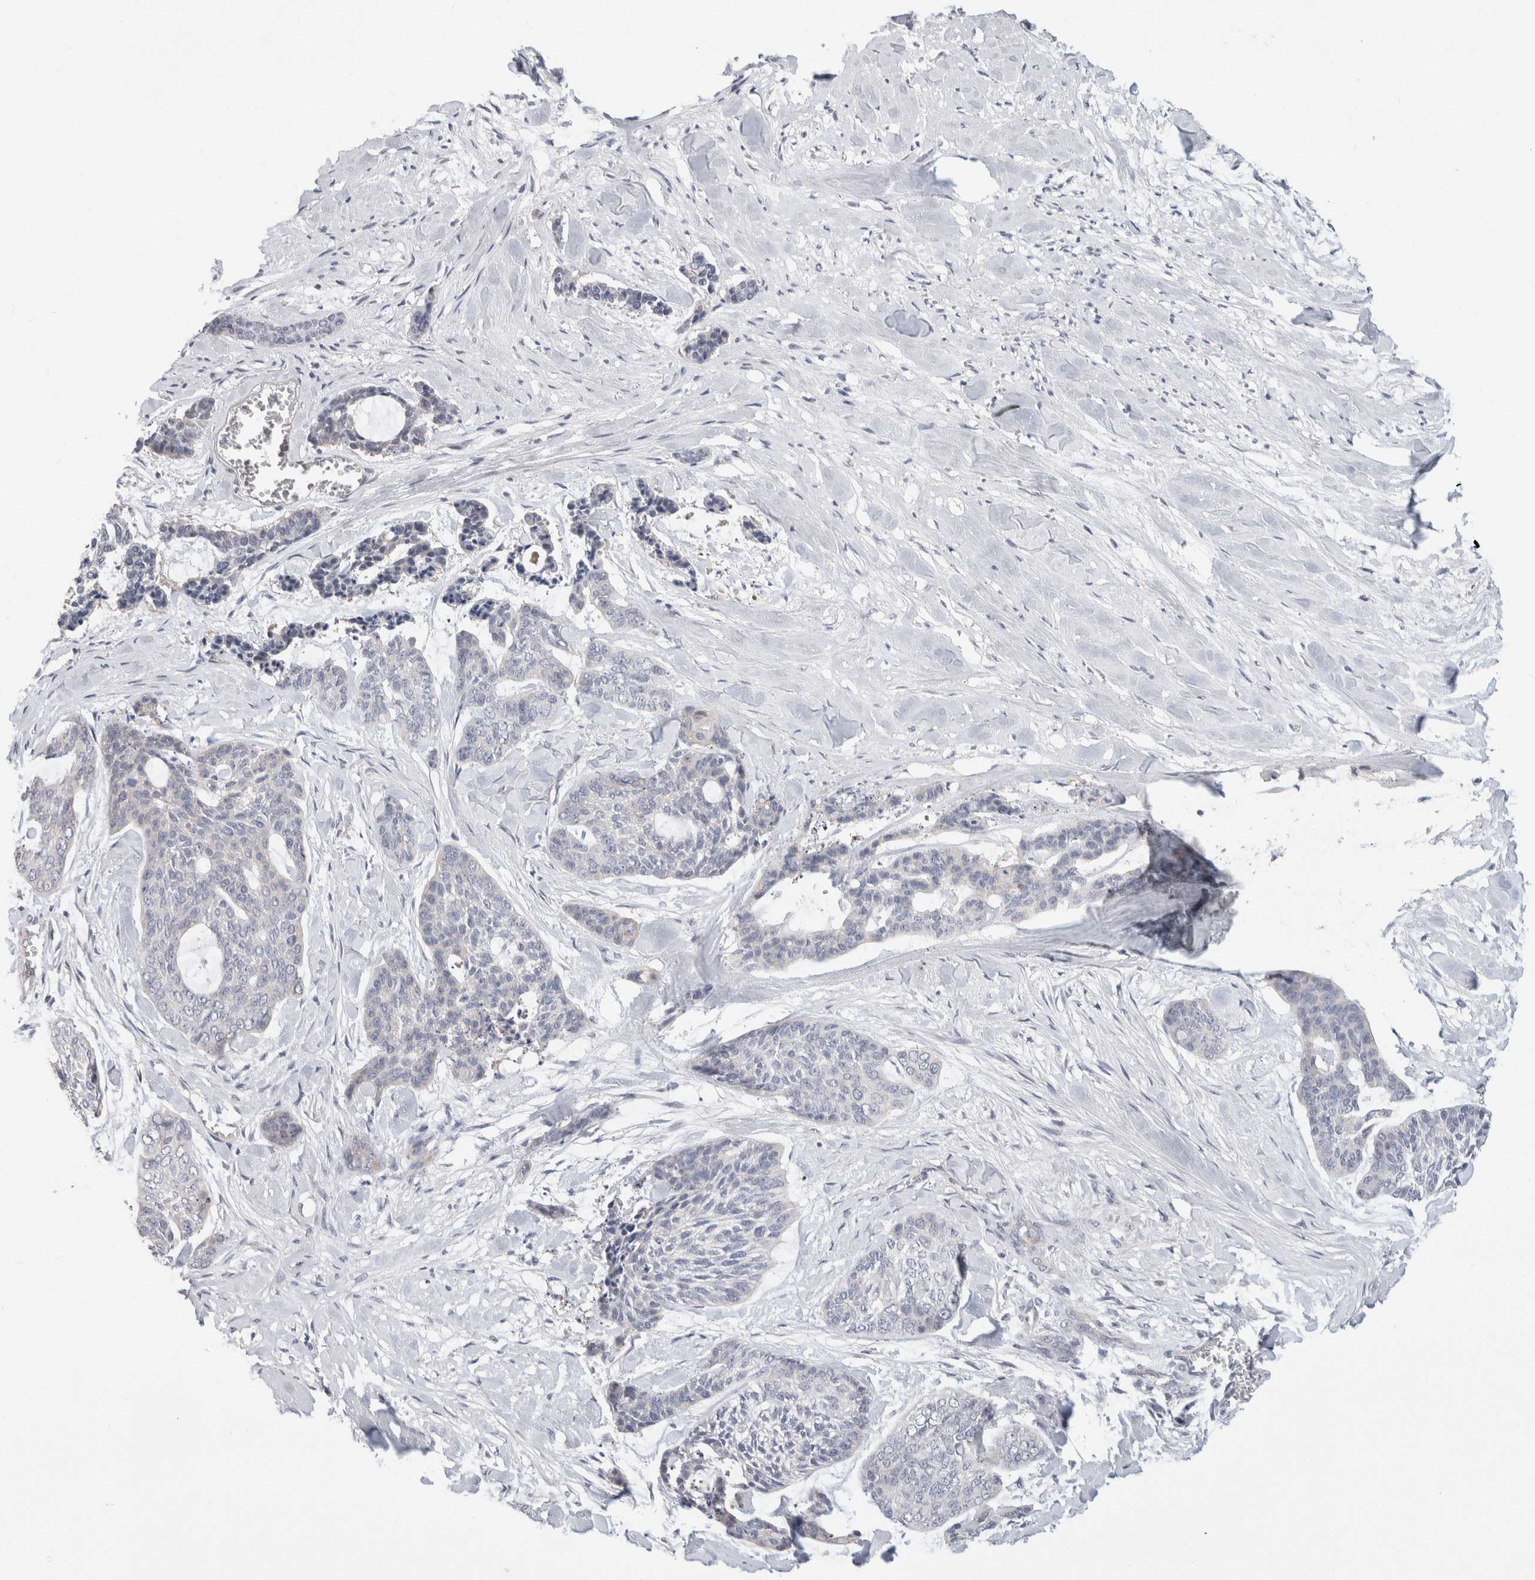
{"staining": {"intensity": "negative", "quantity": "none", "location": "none"}, "tissue": "skin cancer", "cell_type": "Tumor cells", "image_type": "cancer", "snomed": [{"axis": "morphology", "description": "Basal cell carcinoma"}, {"axis": "topography", "description": "Skin"}], "caption": "The micrograph exhibits no staining of tumor cells in skin cancer.", "gene": "AFP", "patient": {"sex": "female", "age": 64}}